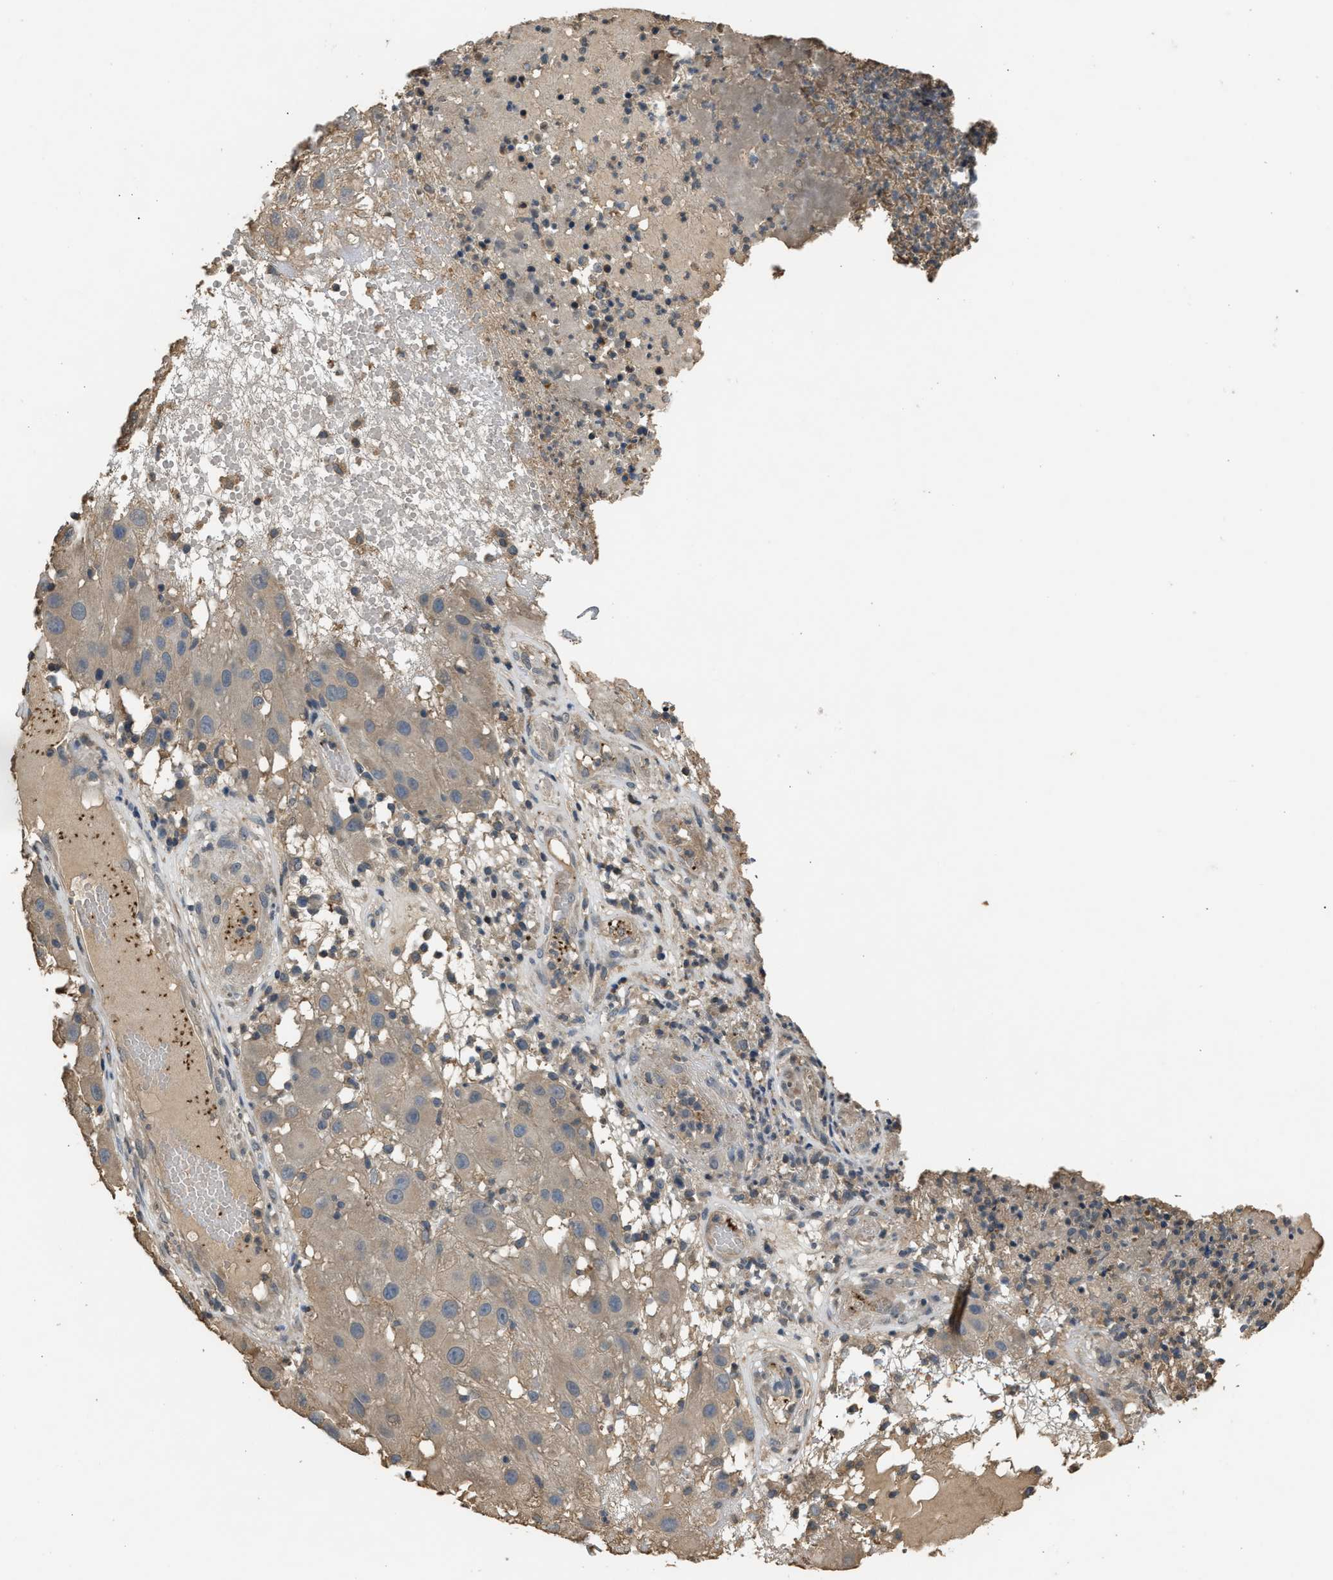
{"staining": {"intensity": "weak", "quantity": "<25%", "location": "cytoplasmic/membranous"}, "tissue": "melanoma", "cell_type": "Tumor cells", "image_type": "cancer", "snomed": [{"axis": "morphology", "description": "Malignant melanoma, NOS"}, {"axis": "topography", "description": "Skin"}], "caption": "This is an immunohistochemistry micrograph of malignant melanoma. There is no staining in tumor cells.", "gene": "ARHGDIA", "patient": {"sex": "female", "age": 81}}